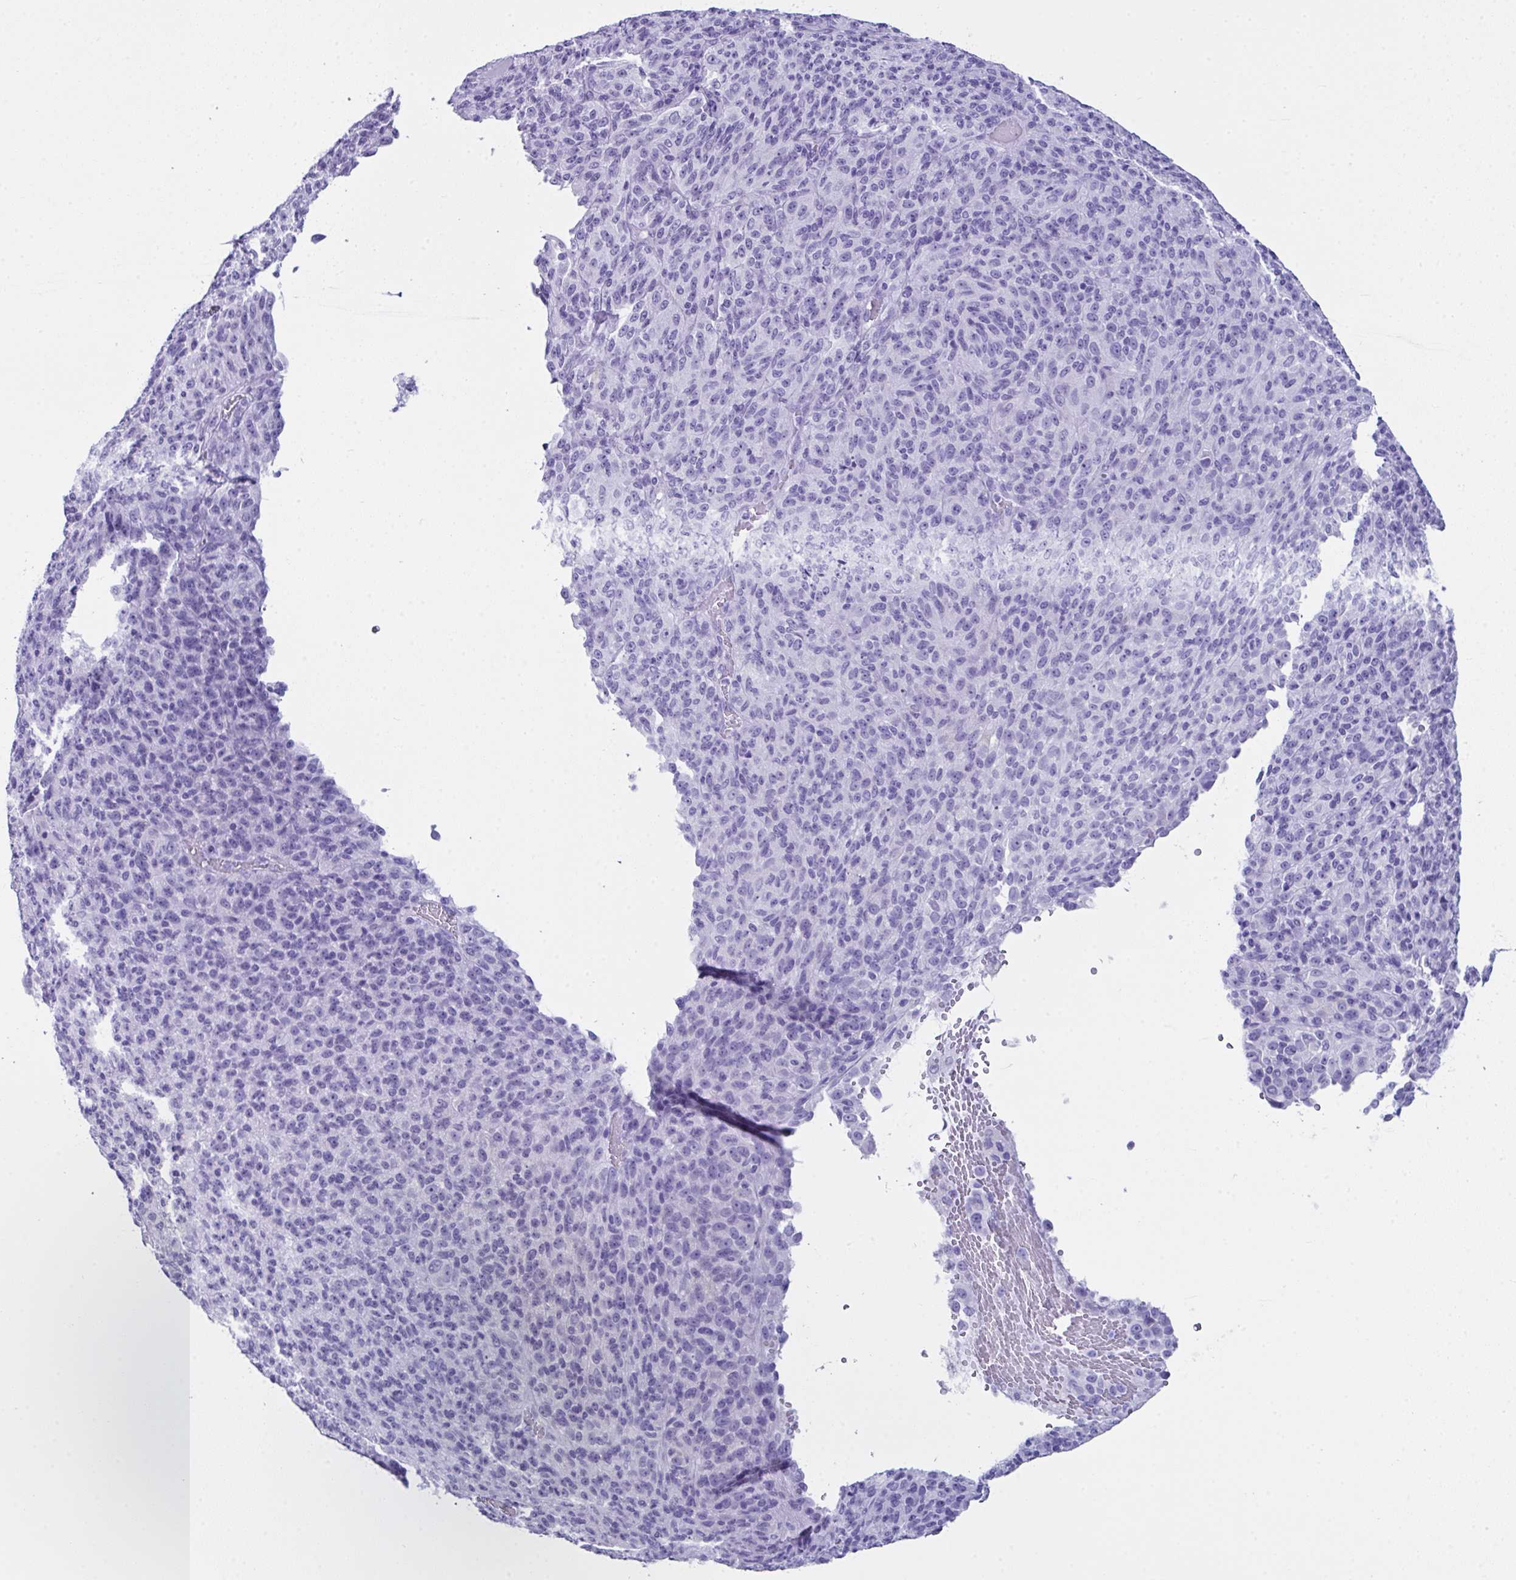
{"staining": {"intensity": "negative", "quantity": "none", "location": "none"}, "tissue": "melanoma", "cell_type": "Tumor cells", "image_type": "cancer", "snomed": [{"axis": "morphology", "description": "Malignant melanoma, Metastatic site"}, {"axis": "topography", "description": "Brain"}], "caption": "Human melanoma stained for a protein using immunohistochemistry (IHC) demonstrates no staining in tumor cells.", "gene": "LGALS4", "patient": {"sex": "female", "age": 56}}